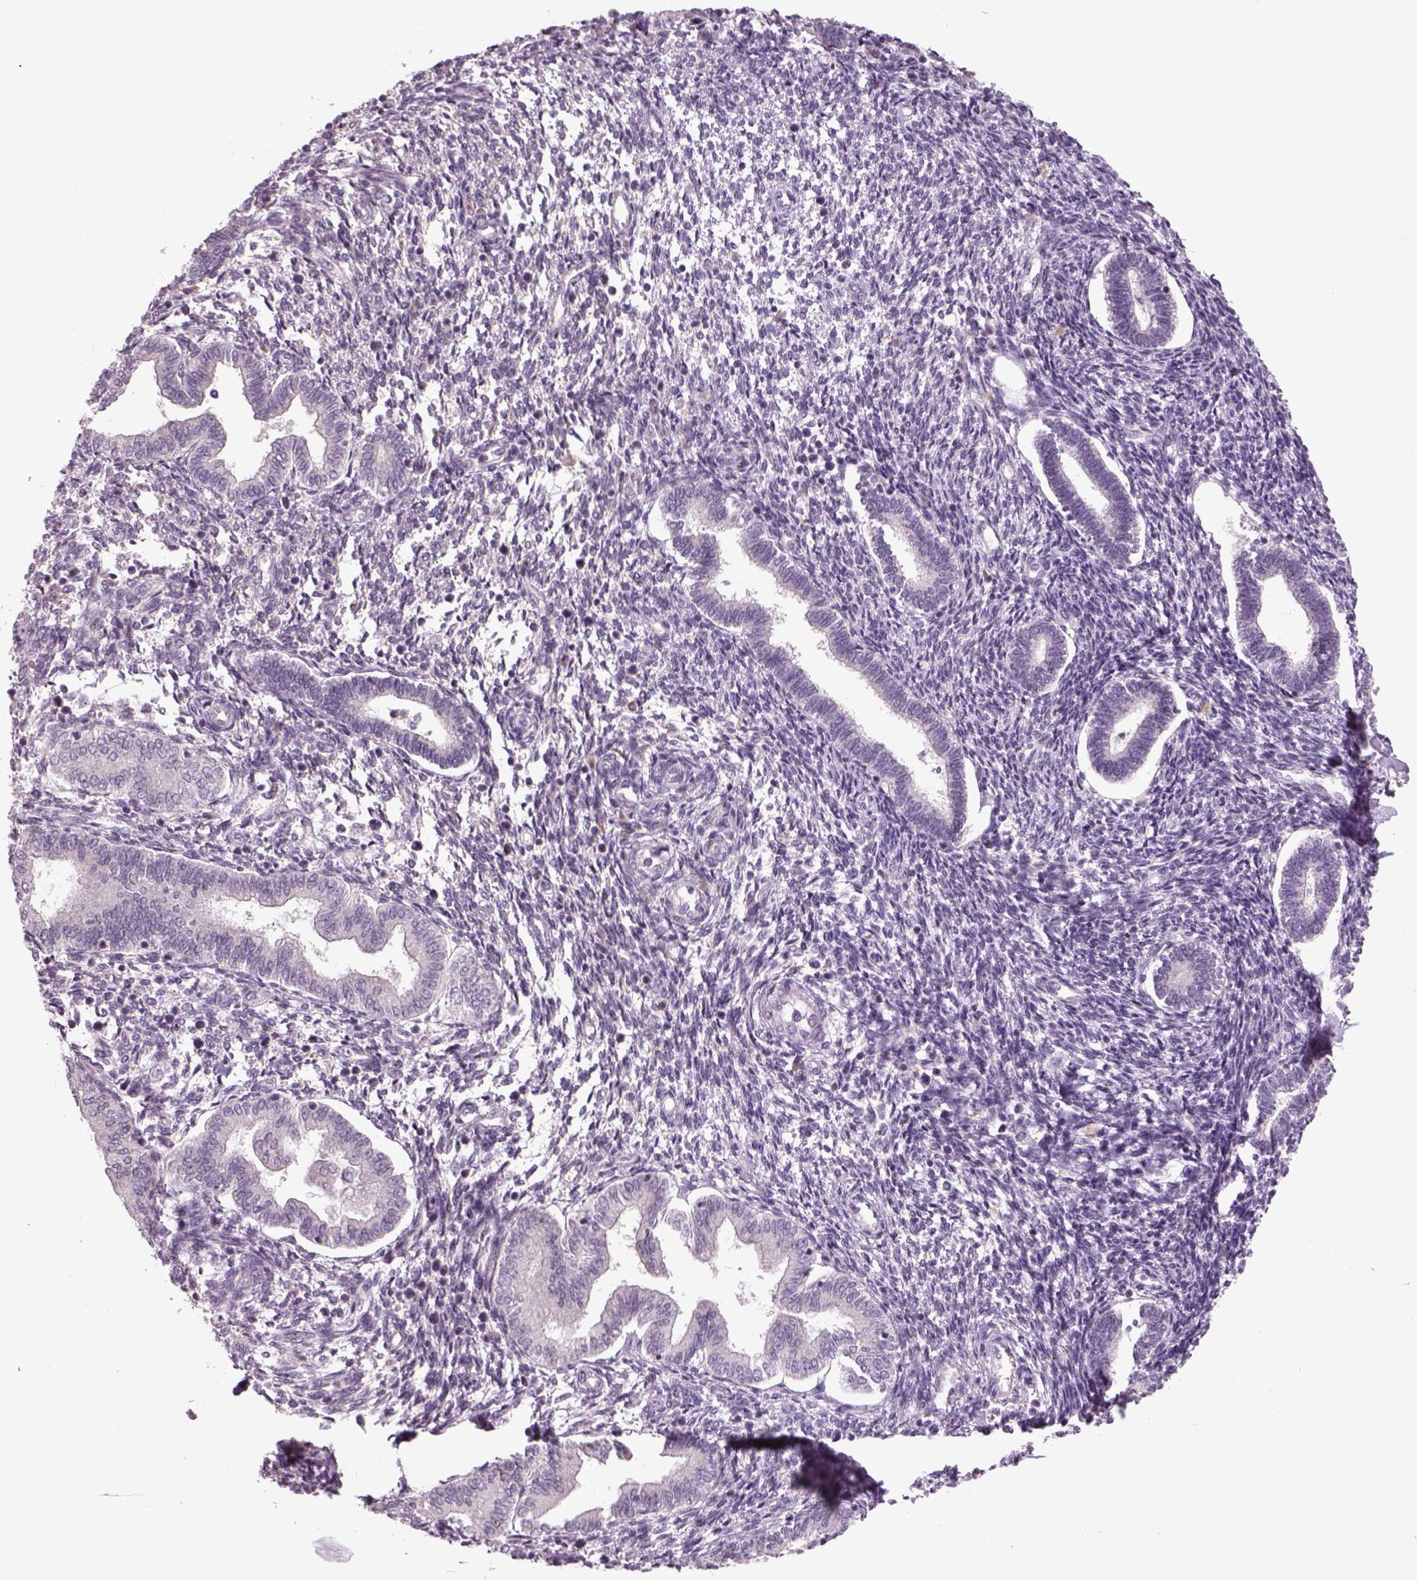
{"staining": {"intensity": "negative", "quantity": "none", "location": "none"}, "tissue": "endometrium", "cell_type": "Cells in endometrial stroma", "image_type": "normal", "snomed": [{"axis": "morphology", "description": "Normal tissue, NOS"}, {"axis": "topography", "description": "Endometrium"}], "caption": "This is an IHC micrograph of benign endometrium. There is no staining in cells in endometrial stroma.", "gene": "PENK", "patient": {"sex": "female", "age": 42}}